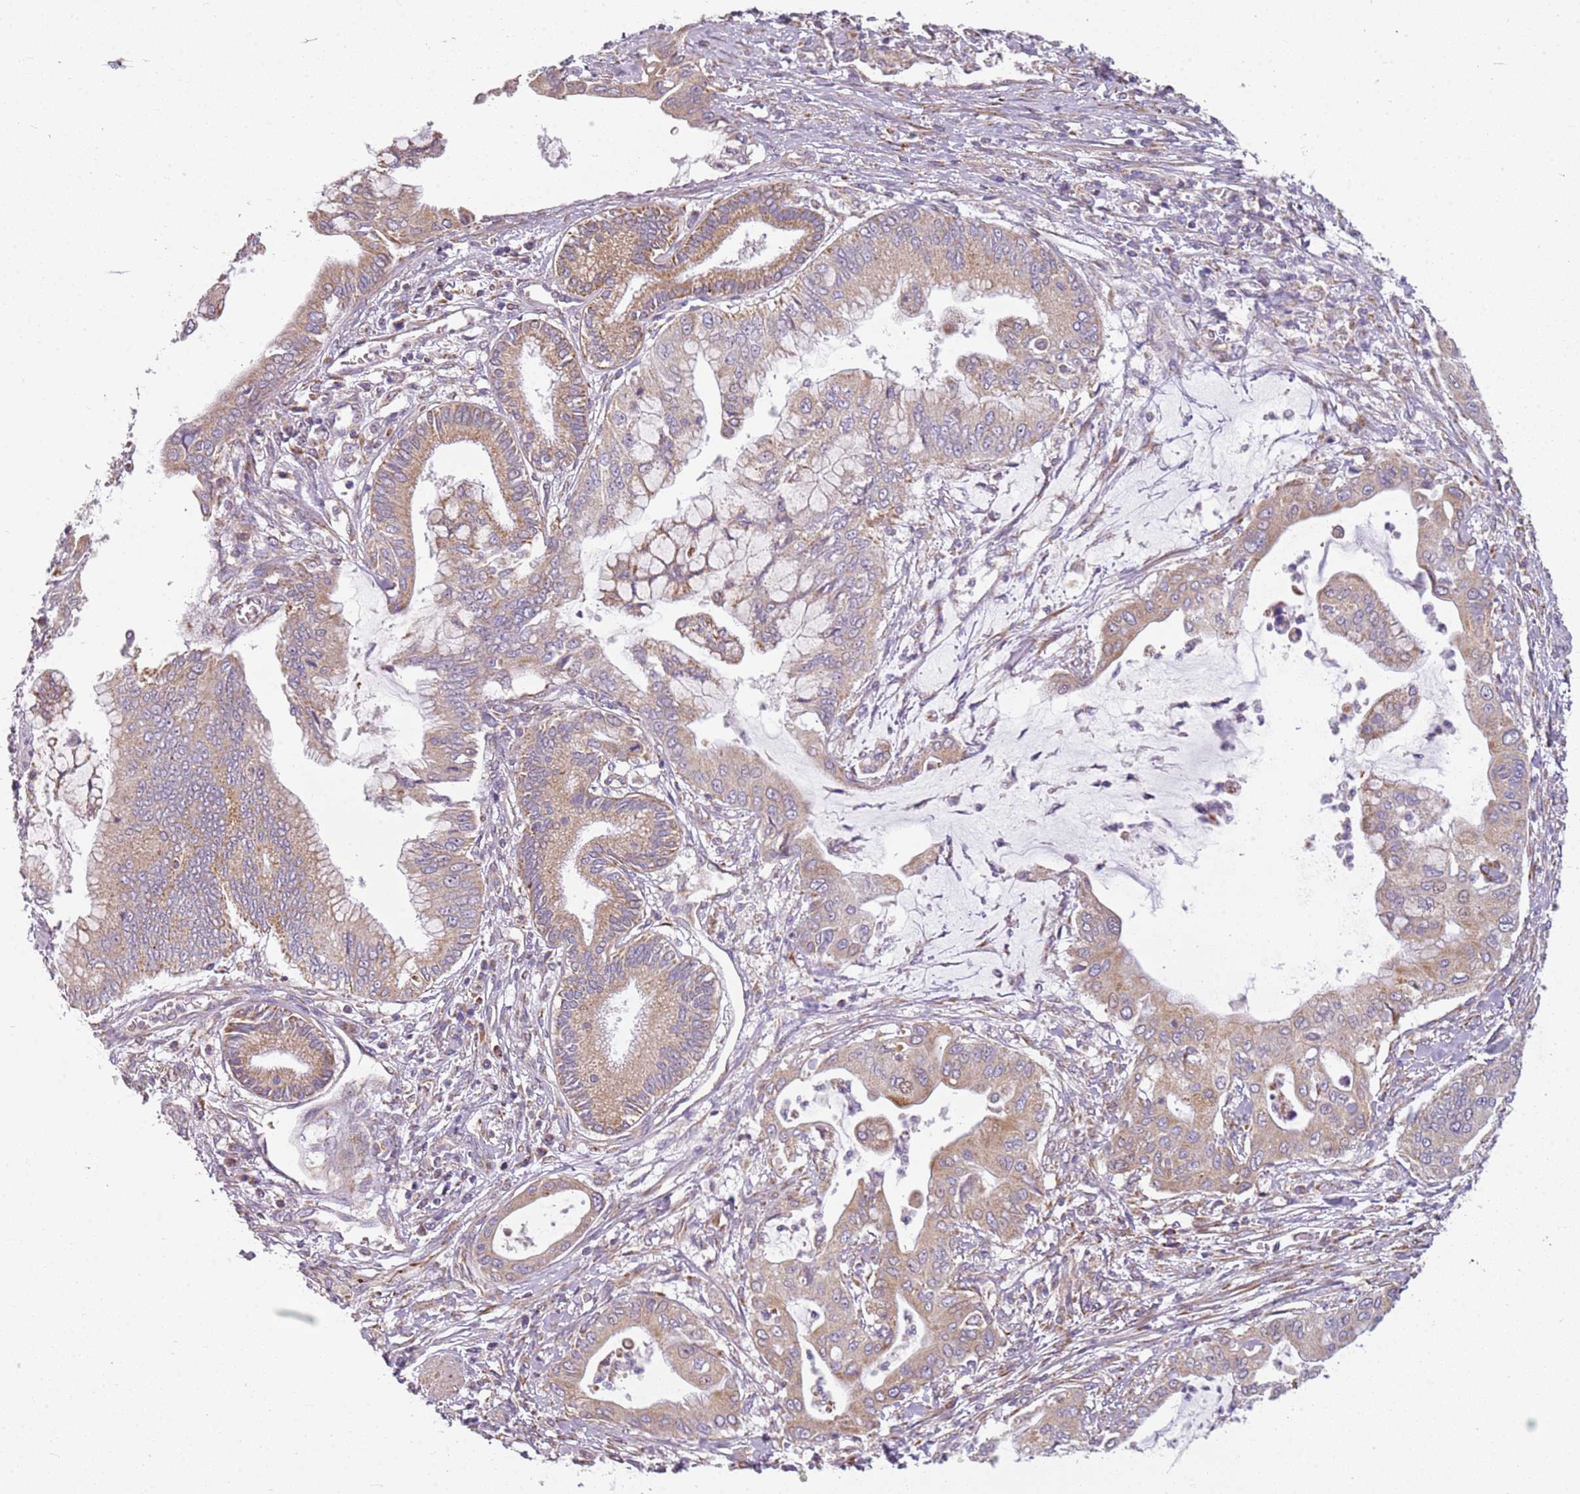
{"staining": {"intensity": "weak", "quantity": ">75%", "location": "cytoplasmic/membranous"}, "tissue": "pancreatic cancer", "cell_type": "Tumor cells", "image_type": "cancer", "snomed": [{"axis": "morphology", "description": "Adenocarcinoma, NOS"}, {"axis": "topography", "description": "Pancreas"}], "caption": "Protein expression analysis of human pancreatic cancer reveals weak cytoplasmic/membranous expression in about >75% of tumor cells. (DAB (3,3'-diaminobenzidine) = brown stain, brightfield microscopy at high magnification).", "gene": "TMEM200C", "patient": {"sex": "male", "age": 46}}